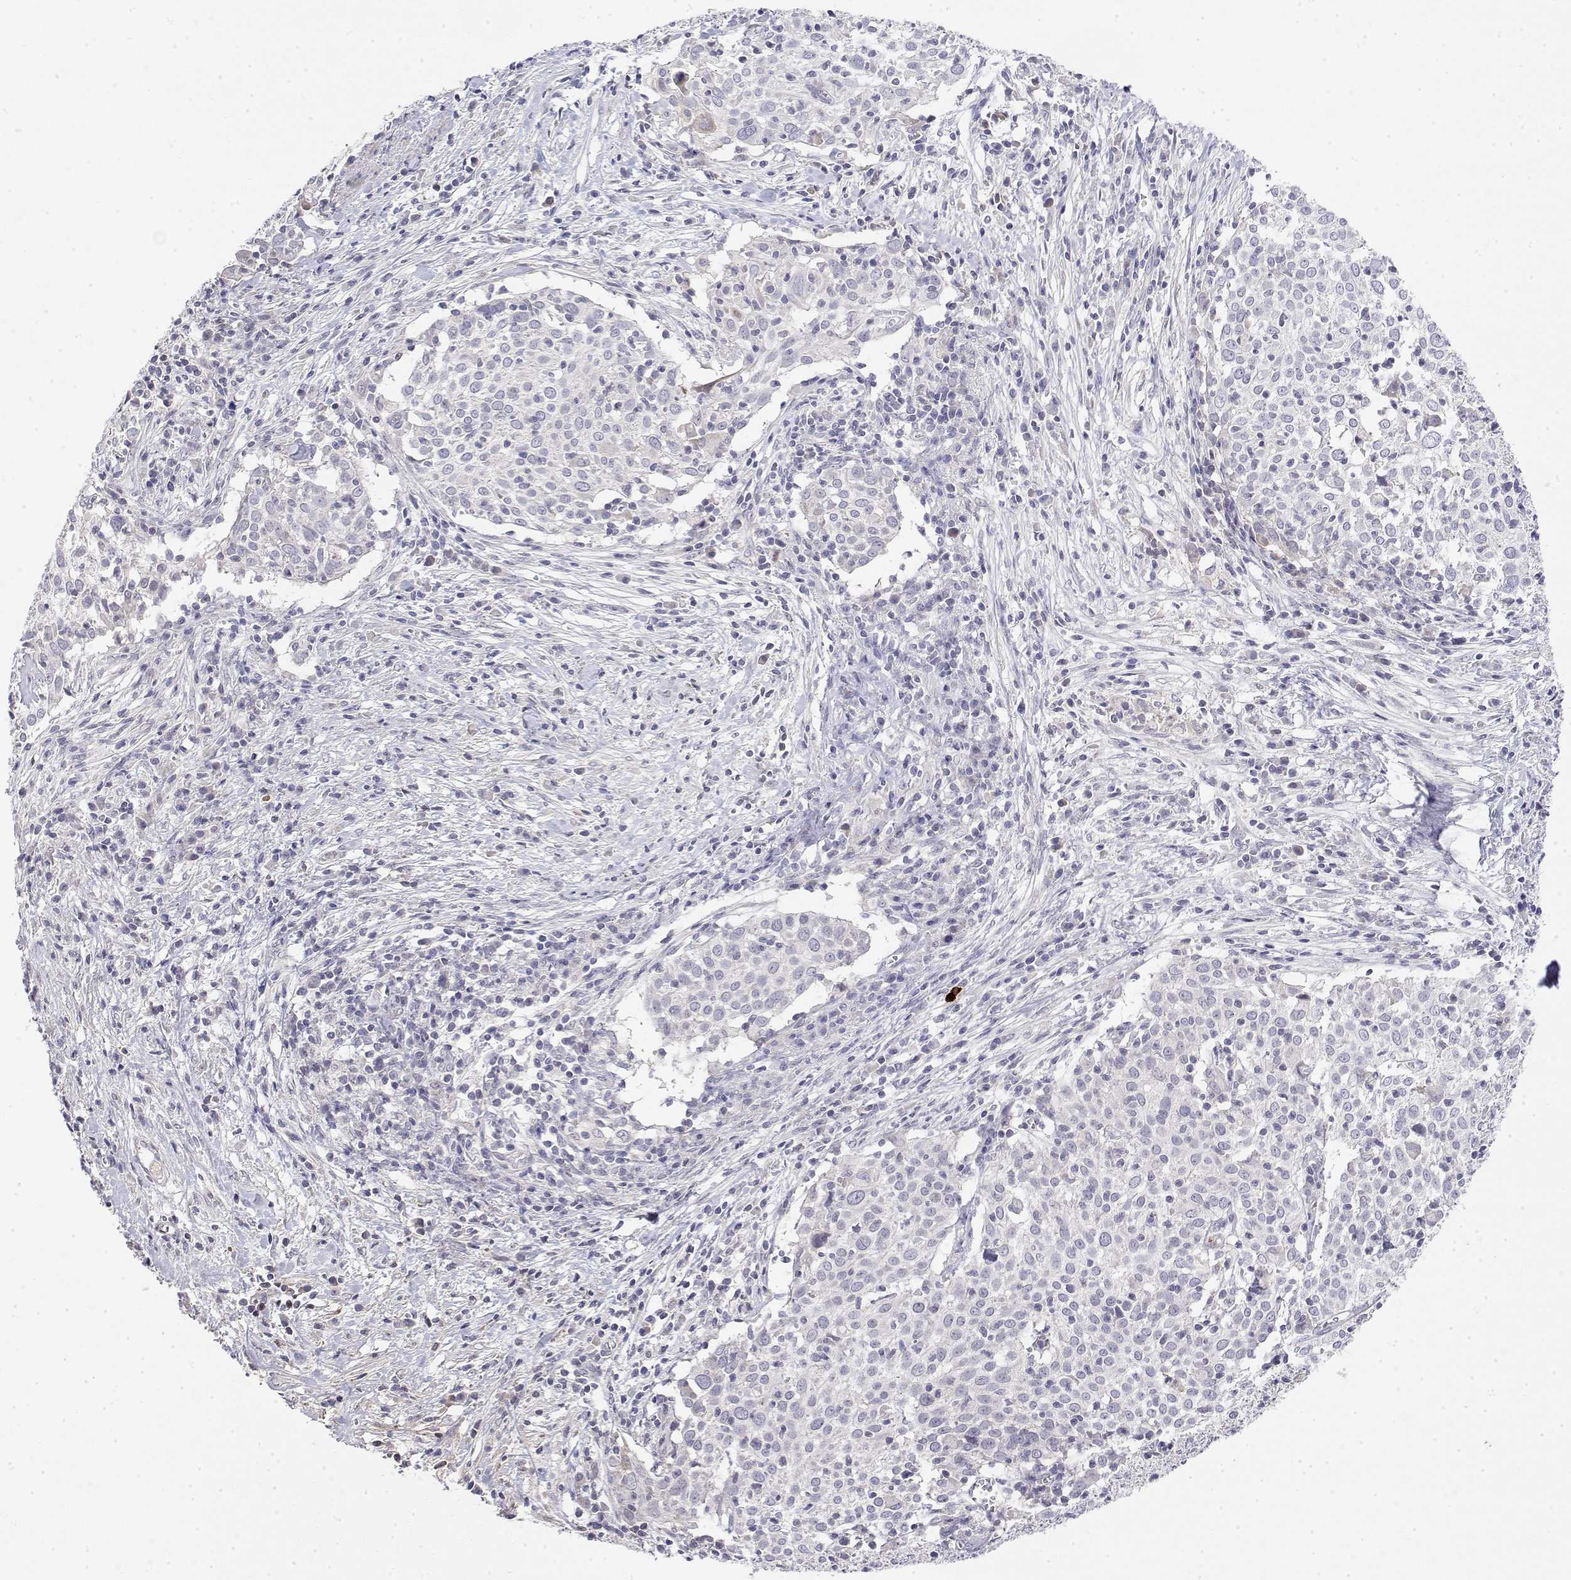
{"staining": {"intensity": "negative", "quantity": "none", "location": "none"}, "tissue": "cervical cancer", "cell_type": "Tumor cells", "image_type": "cancer", "snomed": [{"axis": "morphology", "description": "Squamous cell carcinoma, NOS"}, {"axis": "topography", "description": "Cervix"}], "caption": "Immunohistochemistry of human cervical cancer shows no positivity in tumor cells.", "gene": "GGACT", "patient": {"sex": "female", "age": 39}}